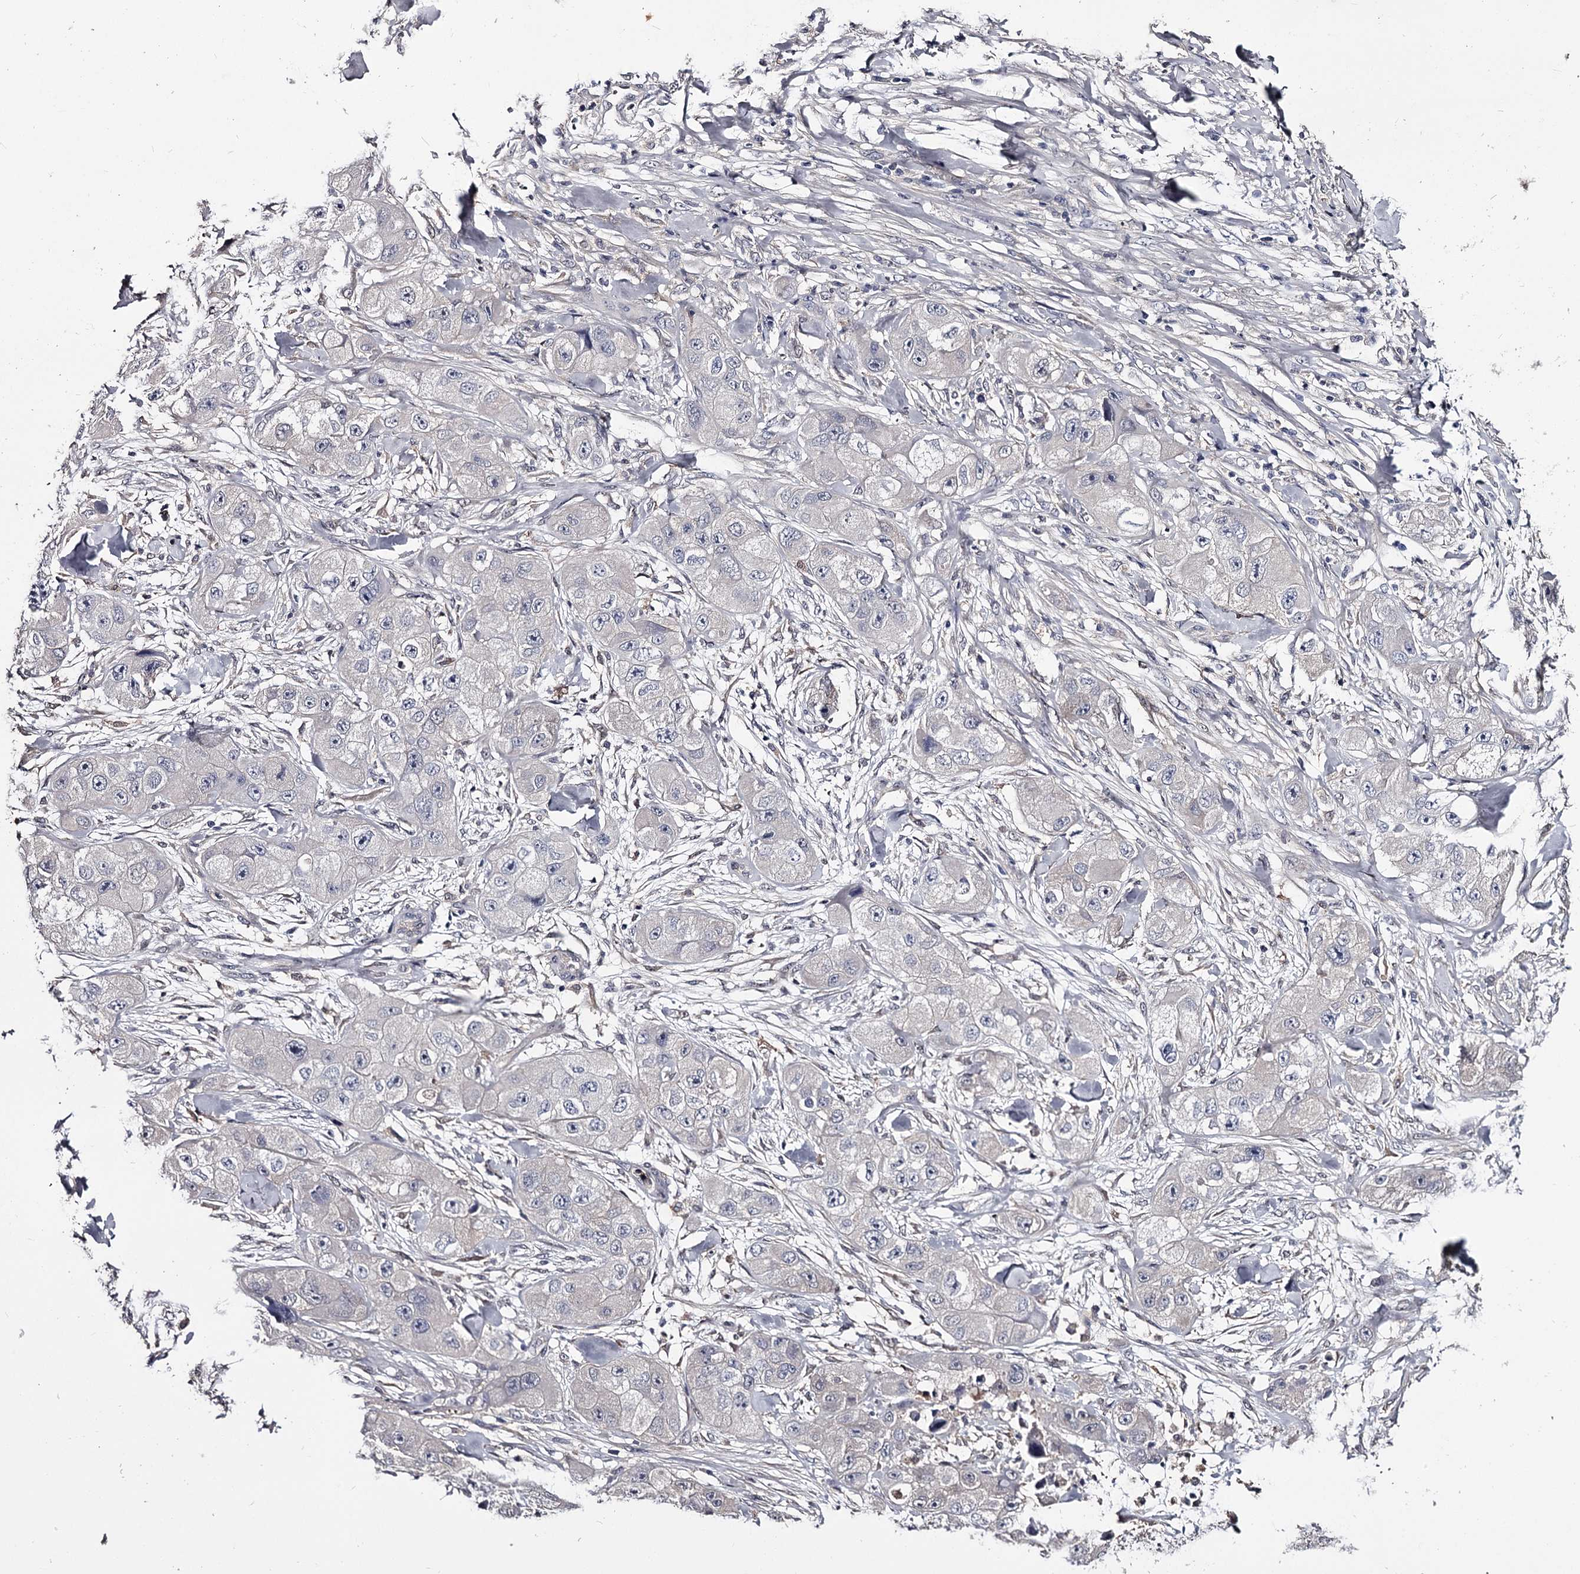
{"staining": {"intensity": "negative", "quantity": "none", "location": "none"}, "tissue": "skin cancer", "cell_type": "Tumor cells", "image_type": "cancer", "snomed": [{"axis": "morphology", "description": "Squamous cell carcinoma, NOS"}, {"axis": "topography", "description": "Skin"}, {"axis": "topography", "description": "Subcutis"}], "caption": "An immunohistochemistry histopathology image of squamous cell carcinoma (skin) is shown. There is no staining in tumor cells of squamous cell carcinoma (skin).", "gene": "GSTO1", "patient": {"sex": "male", "age": 73}}